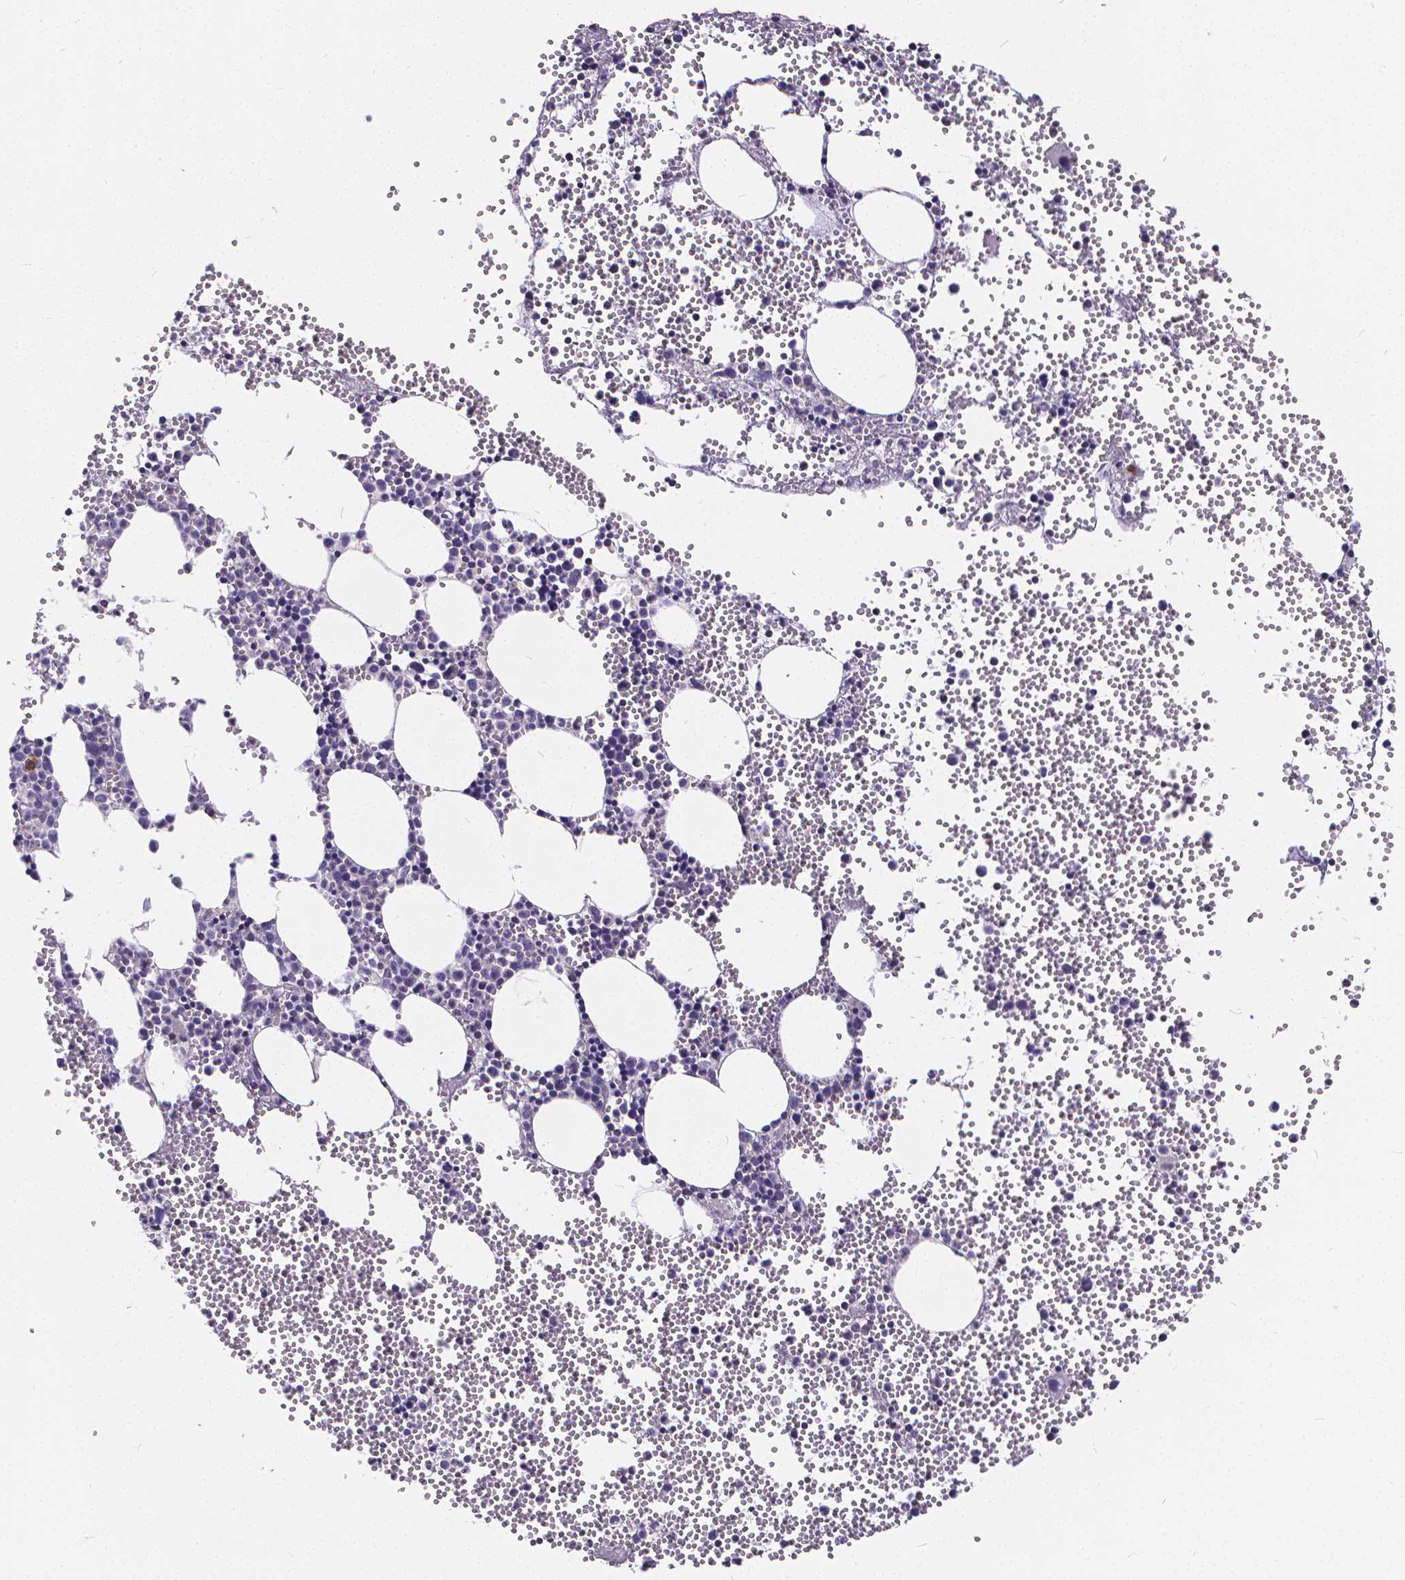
{"staining": {"intensity": "negative", "quantity": "none", "location": "none"}, "tissue": "bone marrow", "cell_type": "Hematopoietic cells", "image_type": "normal", "snomed": [{"axis": "morphology", "description": "Normal tissue, NOS"}, {"axis": "topography", "description": "Bone marrow"}], "caption": "Hematopoietic cells show no significant protein expression in benign bone marrow. (Immunohistochemistry, brightfield microscopy, high magnification).", "gene": "GLRB", "patient": {"sex": "male", "age": 89}}